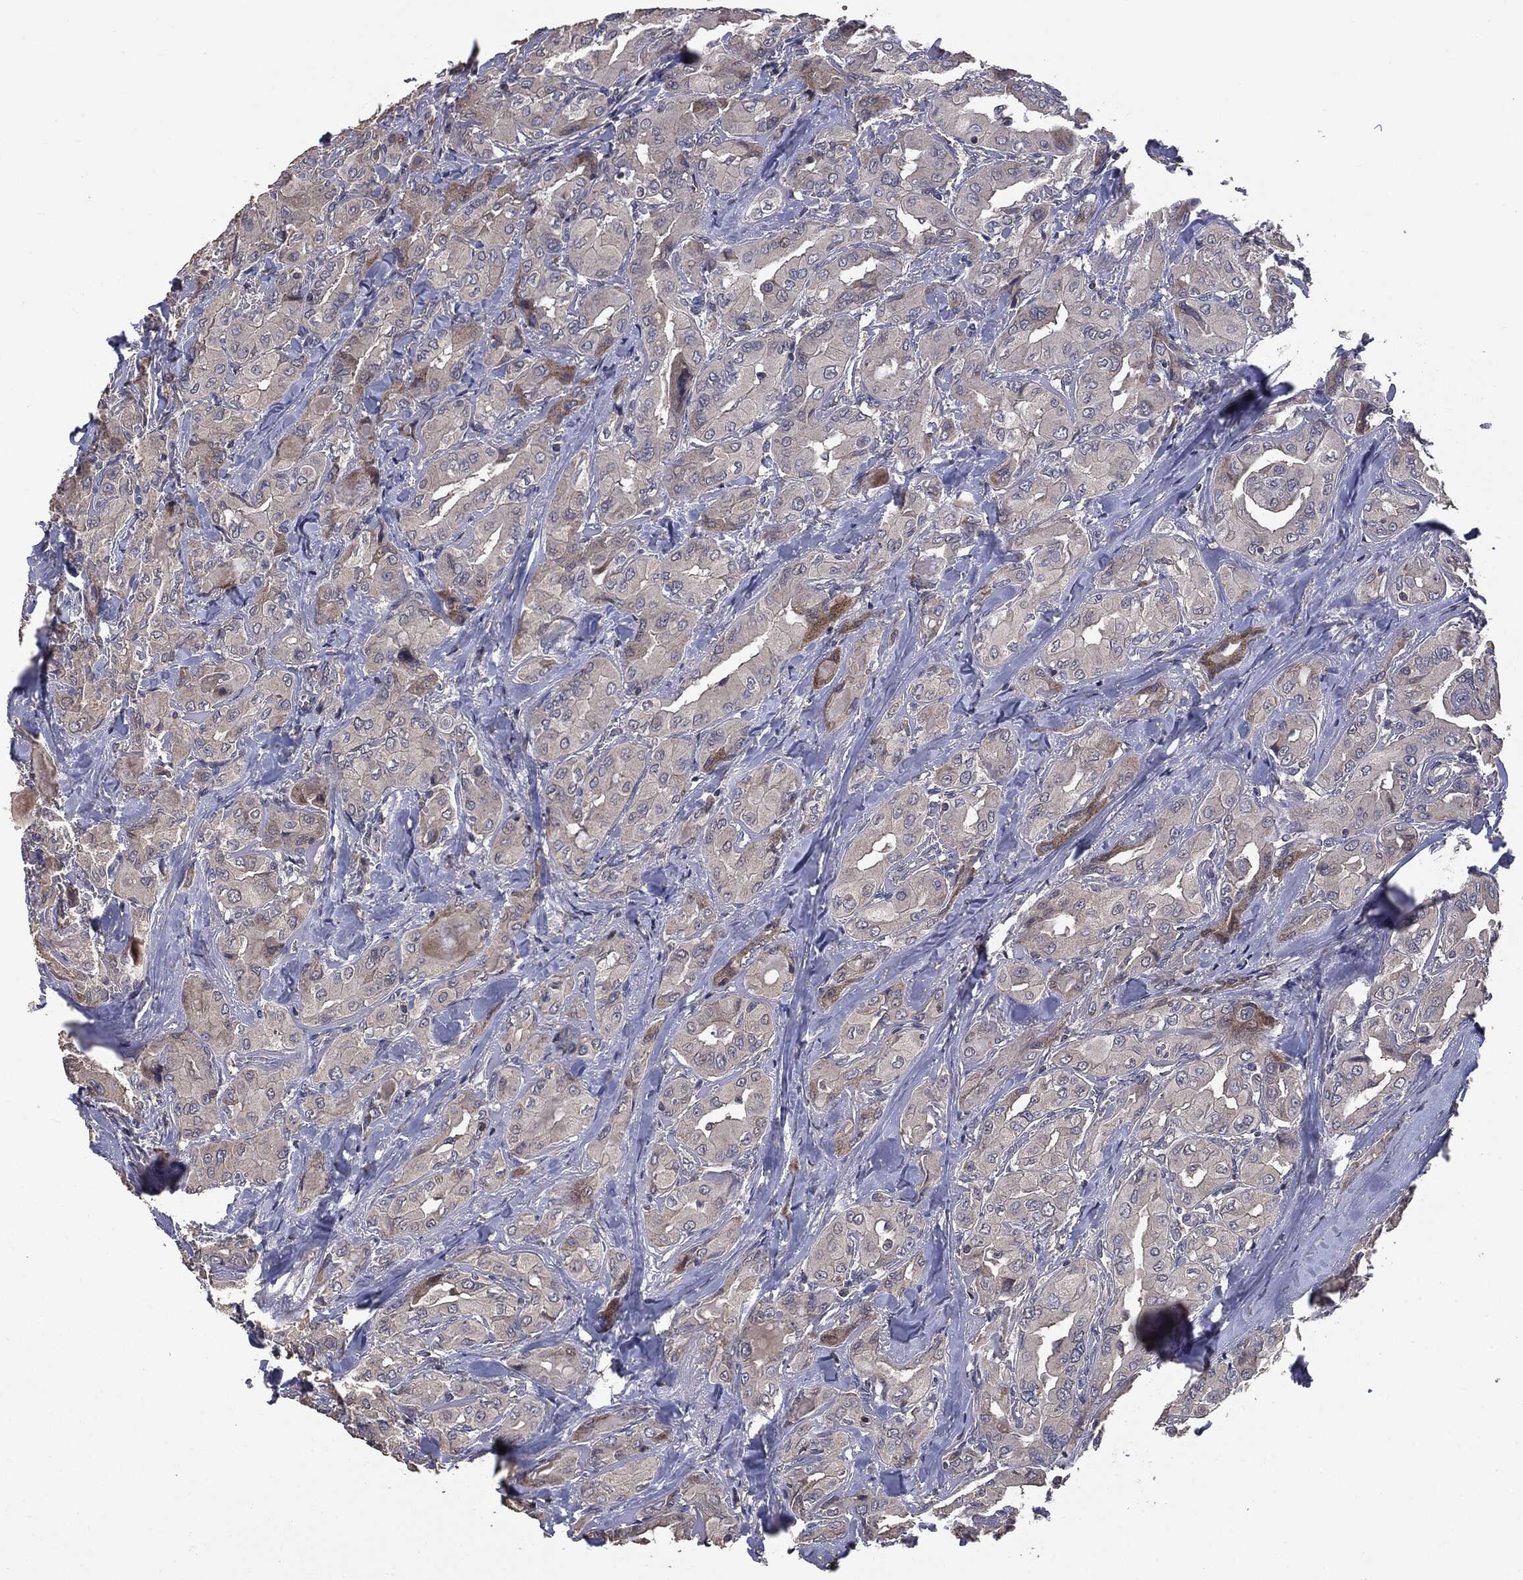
{"staining": {"intensity": "weak", "quantity": "<25%", "location": "cytoplasmic/membranous"}, "tissue": "thyroid cancer", "cell_type": "Tumor cells", "image_type": "cancer", "snomed": [{"axis": "morphology", "description": "Normal tissue, NOS"}, {"axis": "morphology", "description": "Papillary adenocarcinoma, NOS"}, {"axis": "topography", "description": "Thyroid gland"}], "caption": "IHC of human papillary adenocarcinoma (thyroid) demonstrates no positivity in tumor cells.", "gene": "MTOR", "patient": {"sex": "female", "age": 66}}